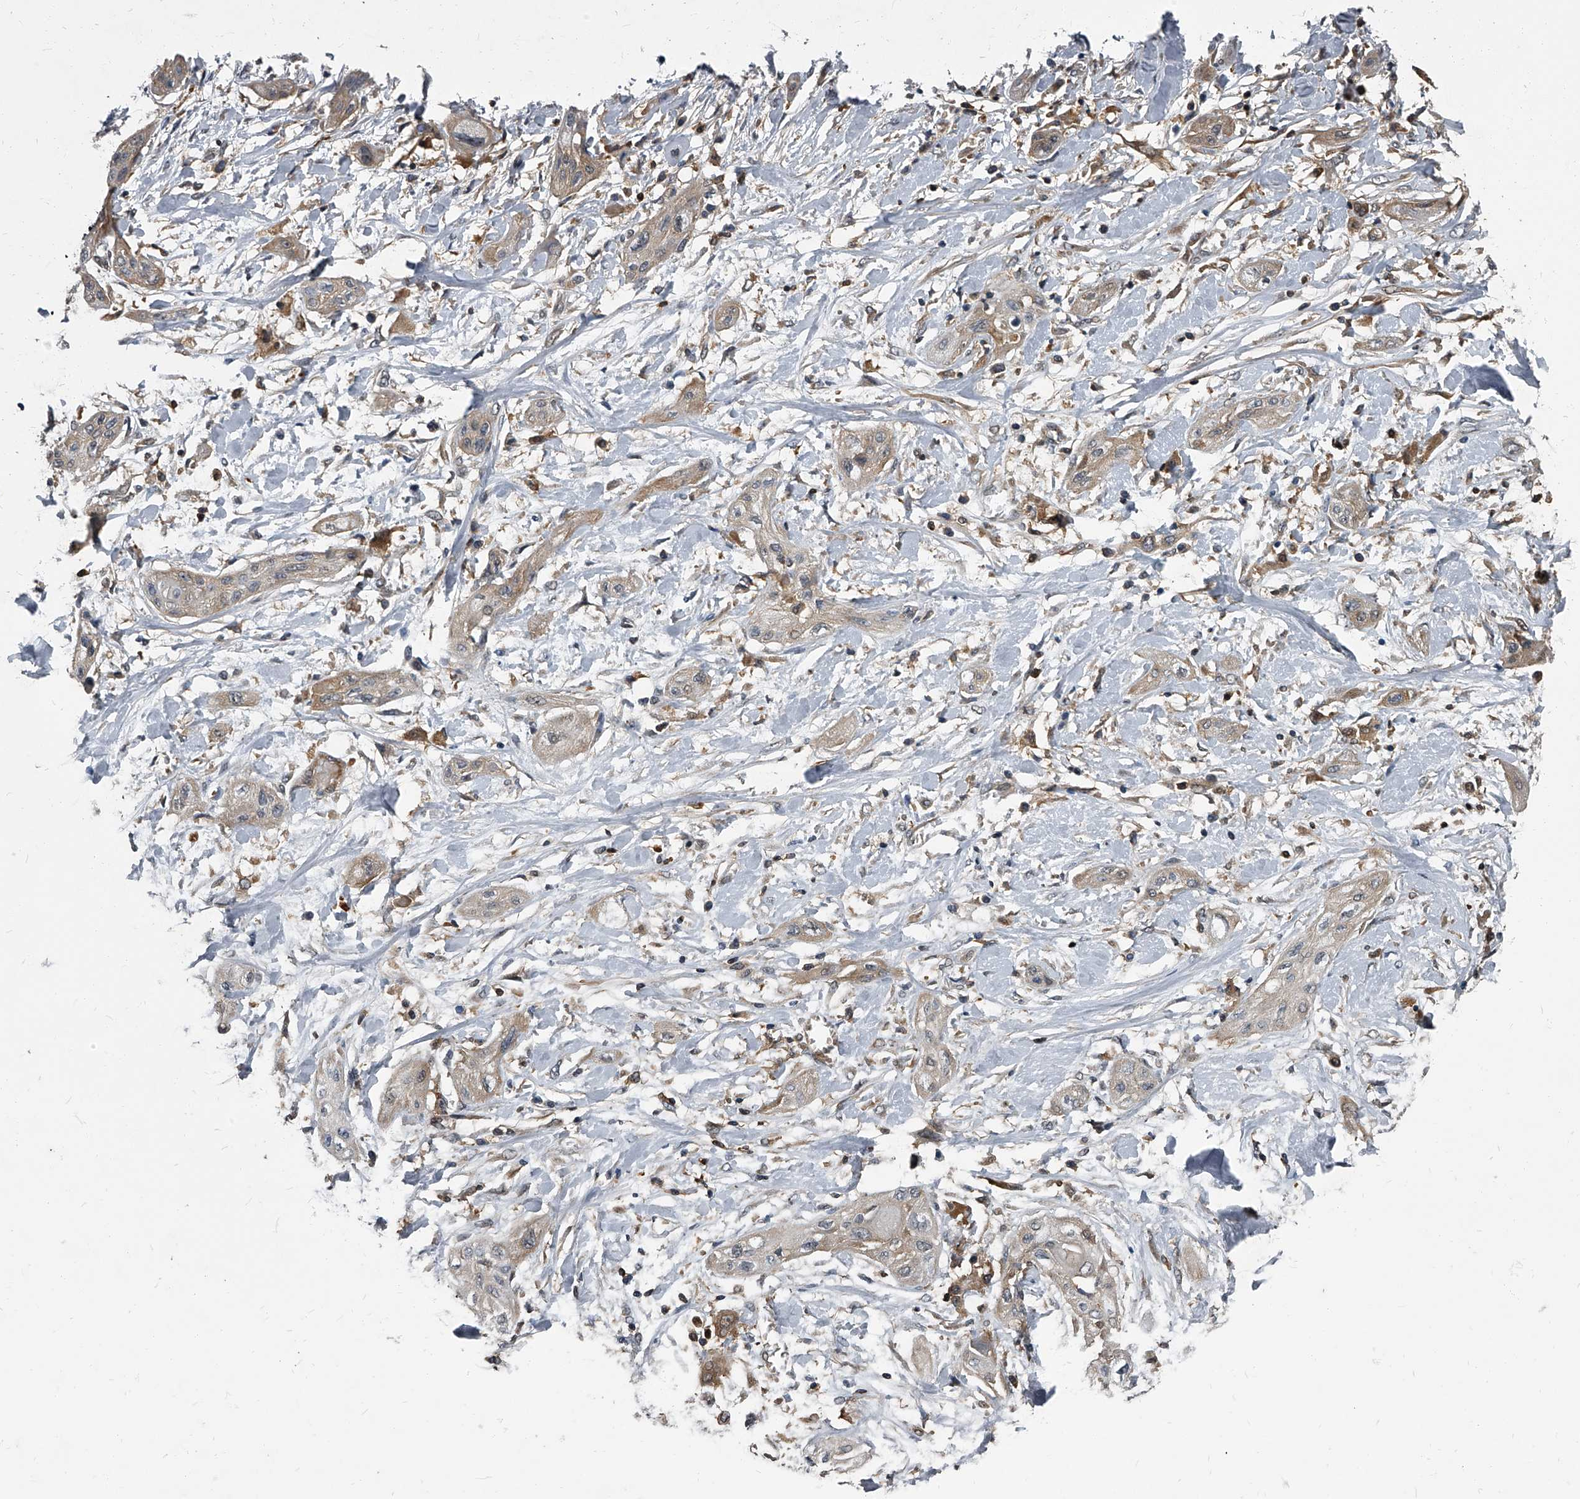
{"staining": {"intensity": "weak", "quantity": ">75%", "location": "cytoplasmic/membranous"}, "tissue": "lung cancer", "cell_type": "Tumor cells", "image_type": "cancer", "snomed": [{"axis": "morphology", "description": "Squamous cell carcinoma, NOS"}, {"axis": "topography", "description": "Lung"}], "caption": "Weak cytoplasmic/membranous protein staining is seen in approximately >75% of tumor cells in lung cancer.", "gene": "CDV3", "patient": {"sex": "female", "age": 47}}